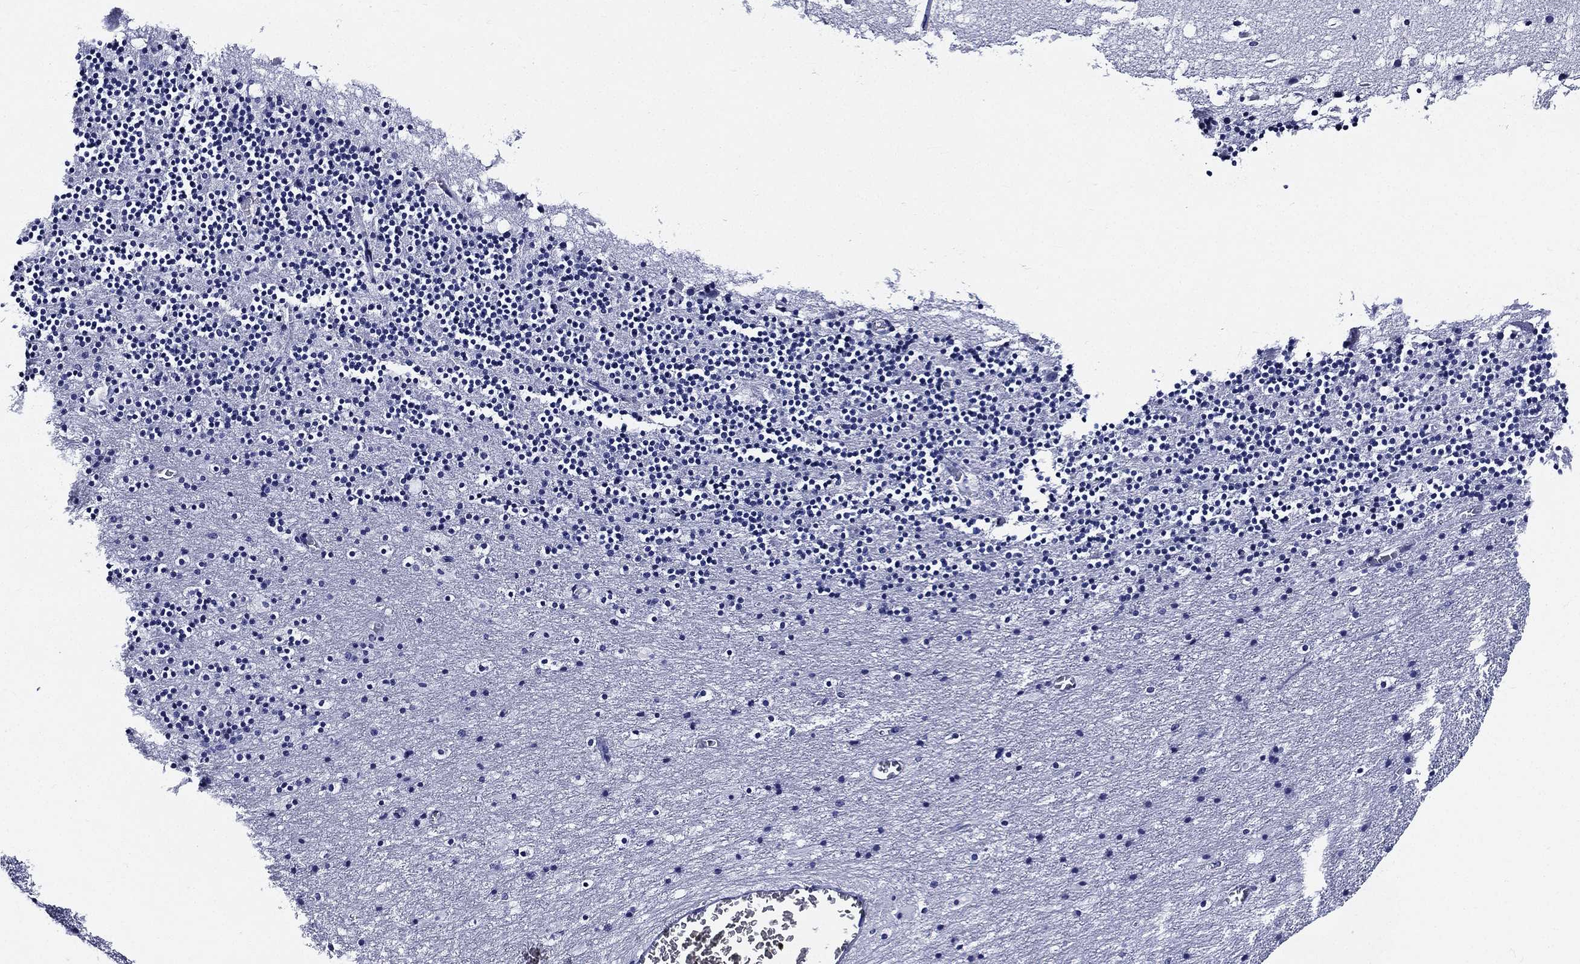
{"staining": {"intensity": "negative", "quantity": "none", "location": "none"}, "tissue": "cerebellum", "cell_type": "Cells in granular layer", "image_type": "normal", "snomed": [{"axis": "morphology", "description": "Normal tissue, NOS"}, {"axis": "topography", "description": "Cerebellum"}], "caption": "This is a histopathology image of immunohistochemistry staining of unremarkable cerebellum, which shows no expression in cells in granular layer. (DAB (3,3'-diaminobenzidine) IHC visualized using brightfield microscopy, high magnification).", "gene": "NEDD9", "patient": {"sex": "male", "age": 37}}